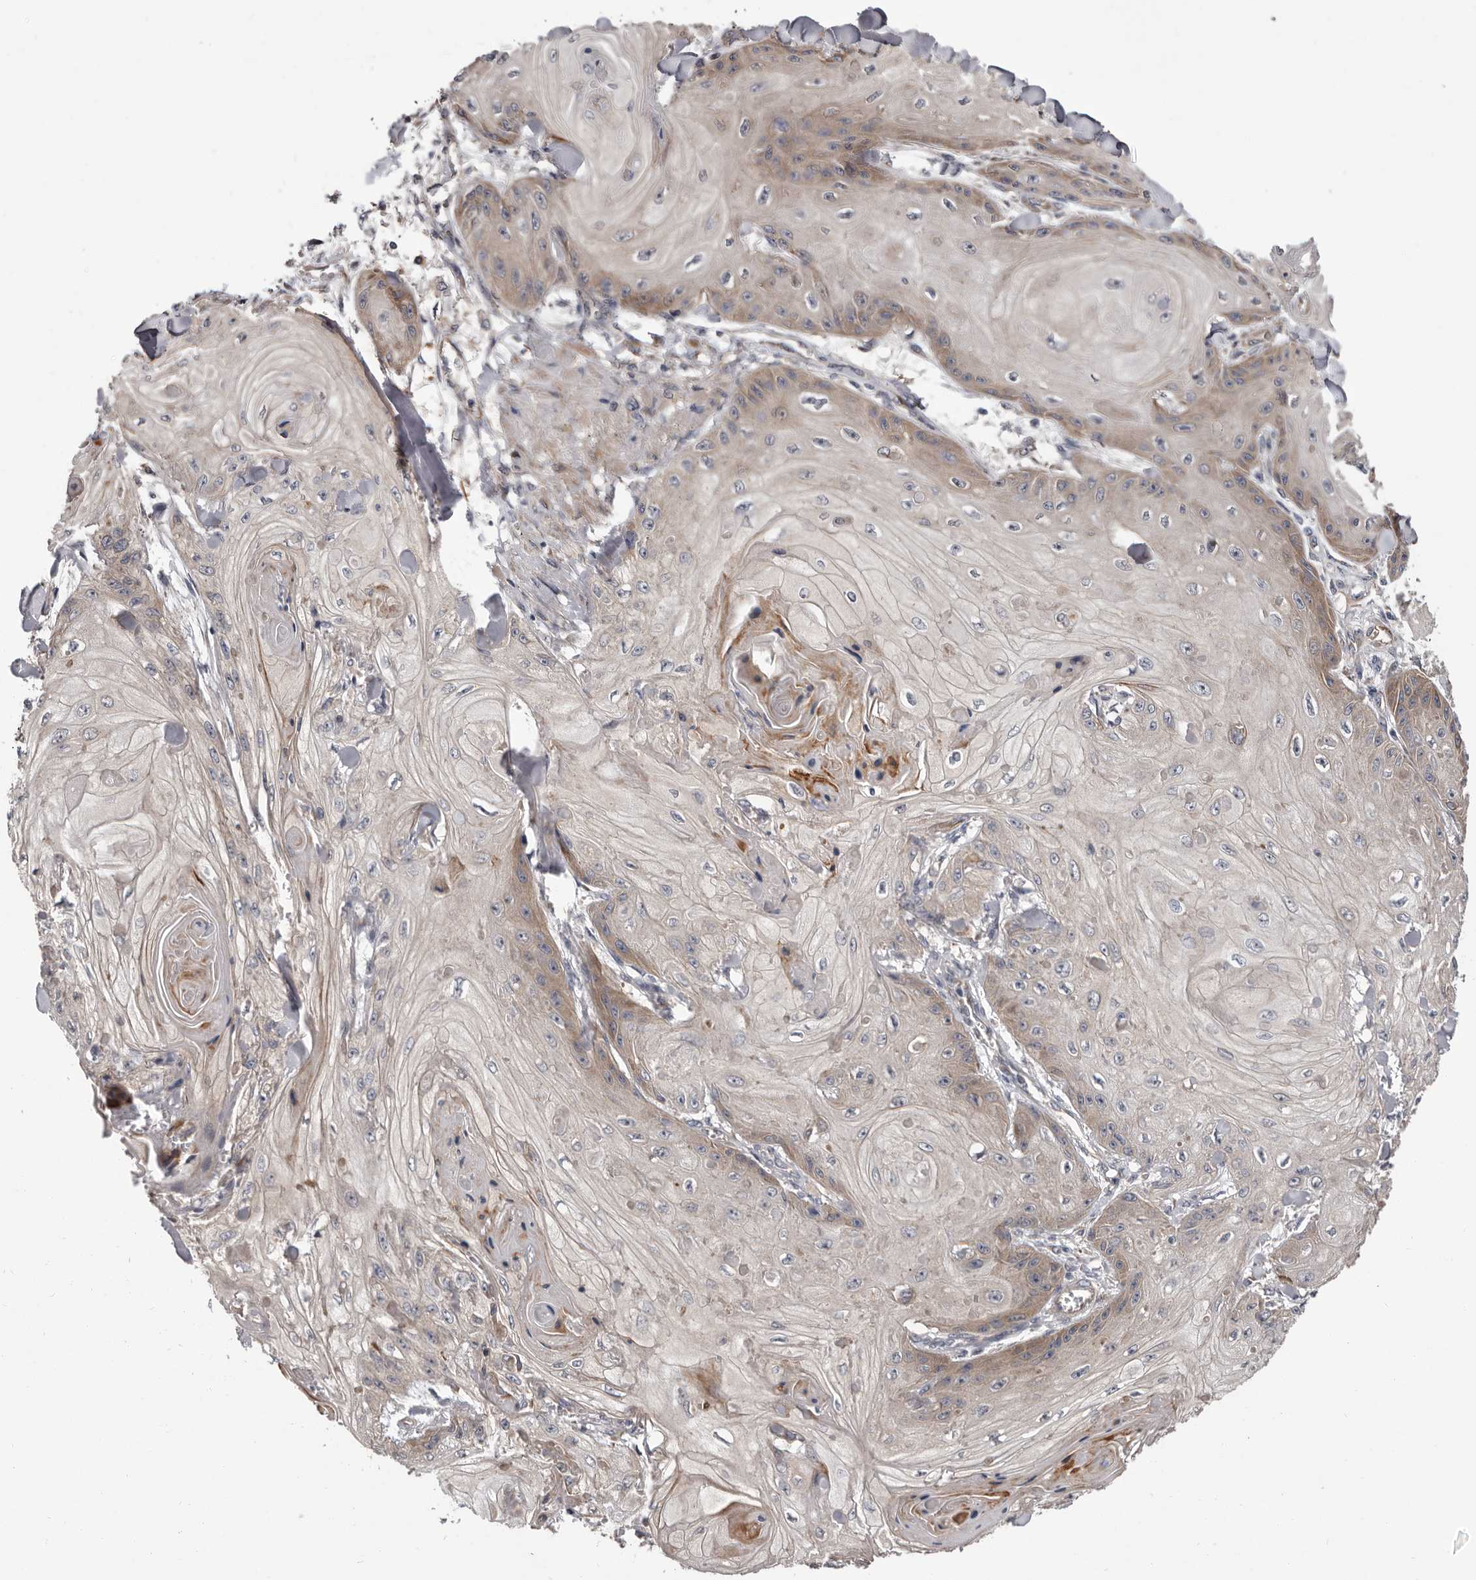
{"staining": {"intensity": "moderate", "quantity": "25%-75%", "location": "cytoplasmic/membranous"}, "tissue": "skin cancer", "cell_type": "Tumor cells", "image_type": "cancer", "snomed": [{"axis": "morphology", "description": "Squamous cell carcinoma, NOS"}, {"axis": "topography", "description": "Skin"}], "caption": "Squamous cell carcinoma (skin) was stained to show a protein in brown. There is medium levels of moderate cytoplasmic/membranous positivity in approximately 25%-75% of tumor cells.", "gene": "VPS37A", "patient": {"sex": "male", "age": 74}}